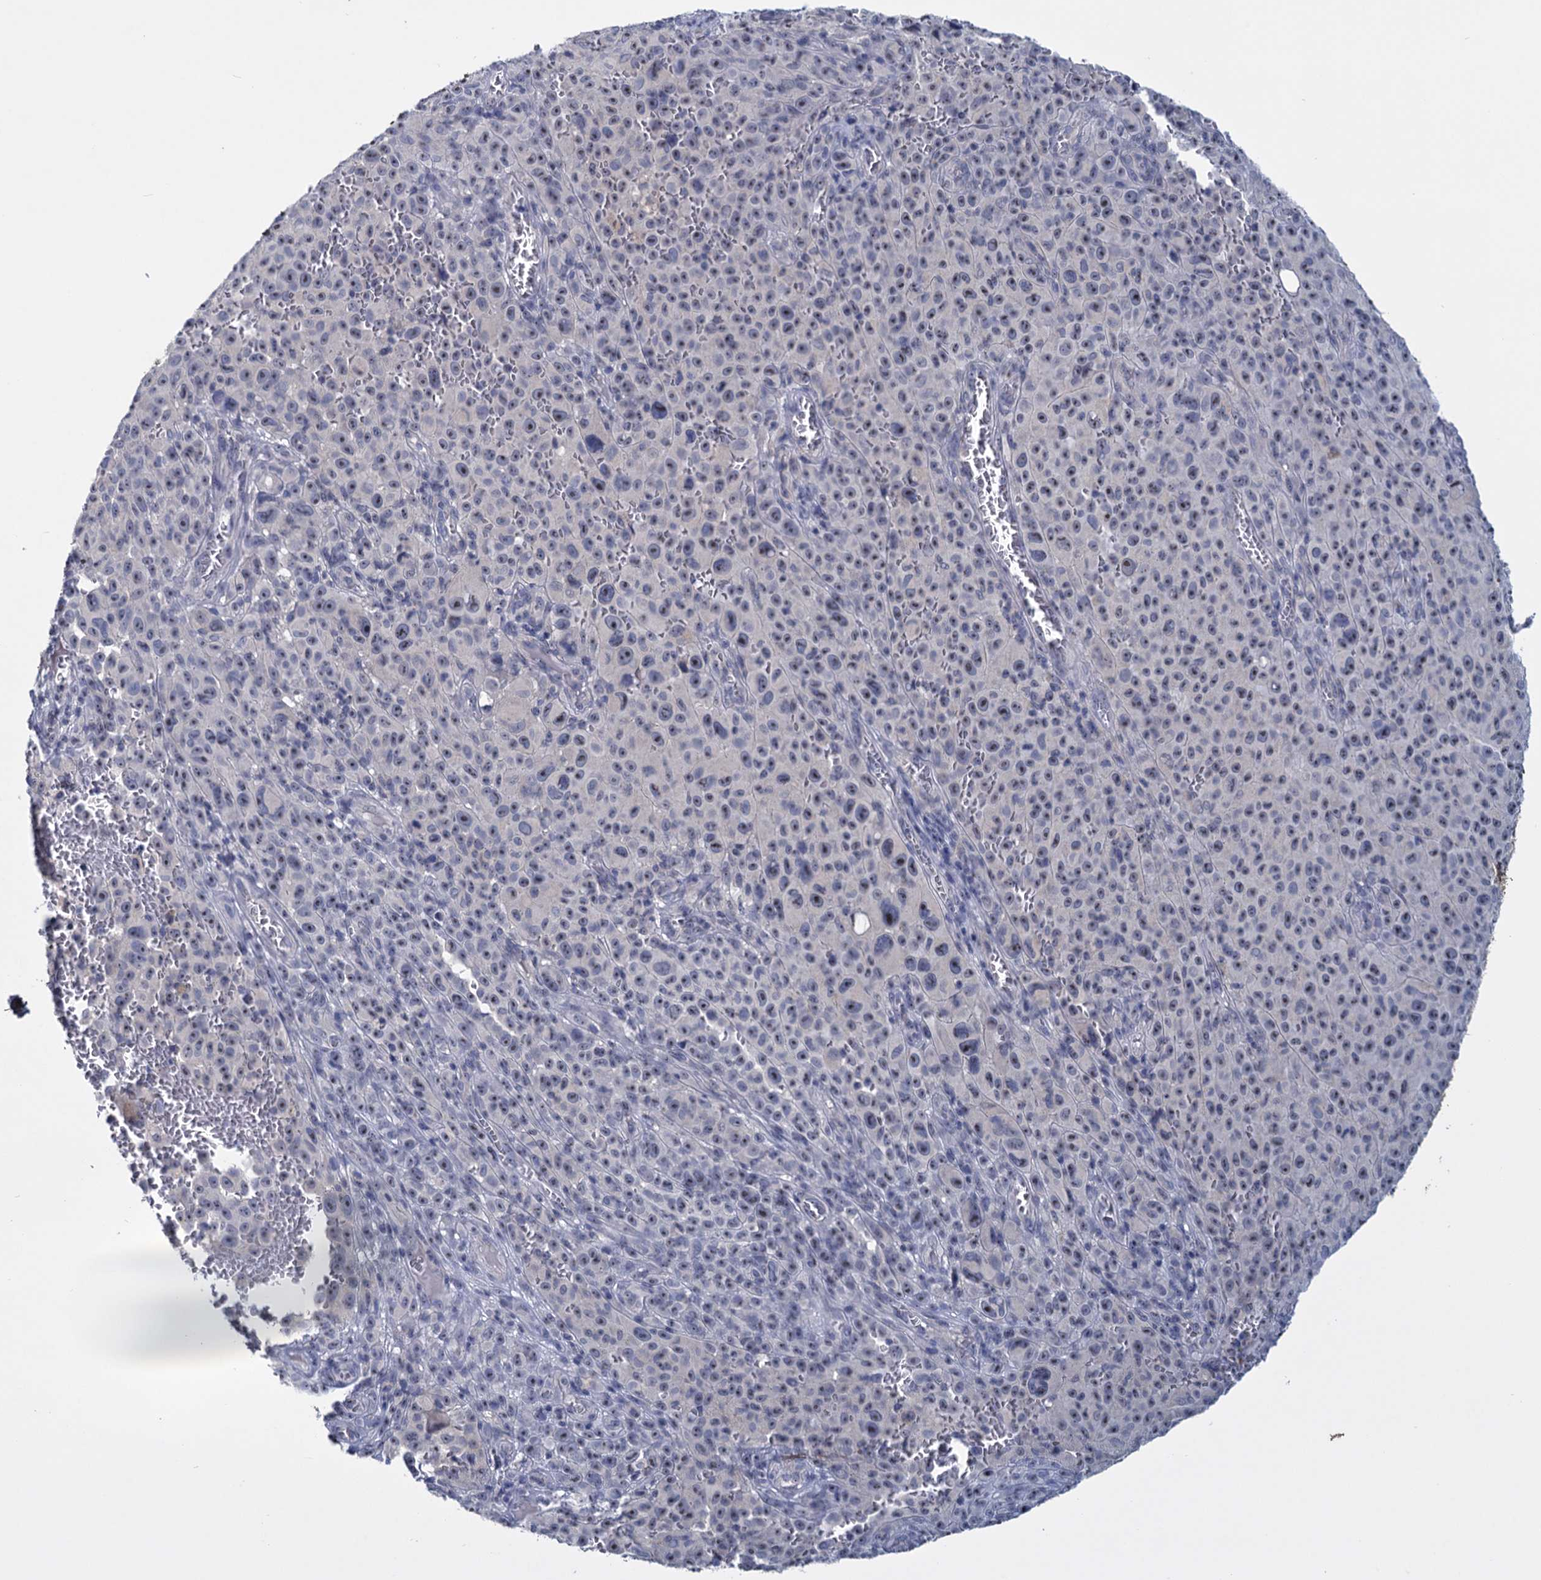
{"staining": {"intensity": "negative", "quantity": "none", "location": "none"}, "tissue": "melanoma", "cell_type": "Tumor cells", "image_type": "cancer", "snomed": [{"axis": "morphology", "description": "Malignant melanoma, NOS"}, {"axis": "topography", "description": "Skin"}], "caption": "Immunohistochemical staining of human melanoma demonstrates no significant staining in tumor cells. The staining was performed using DAB to visualize the protein expression in brown, while the nuclei were stained in blue with hematoxylin (Magnification: 20x).", "gene": "SFN", "patient": {"sex": "female", "age": 82}}